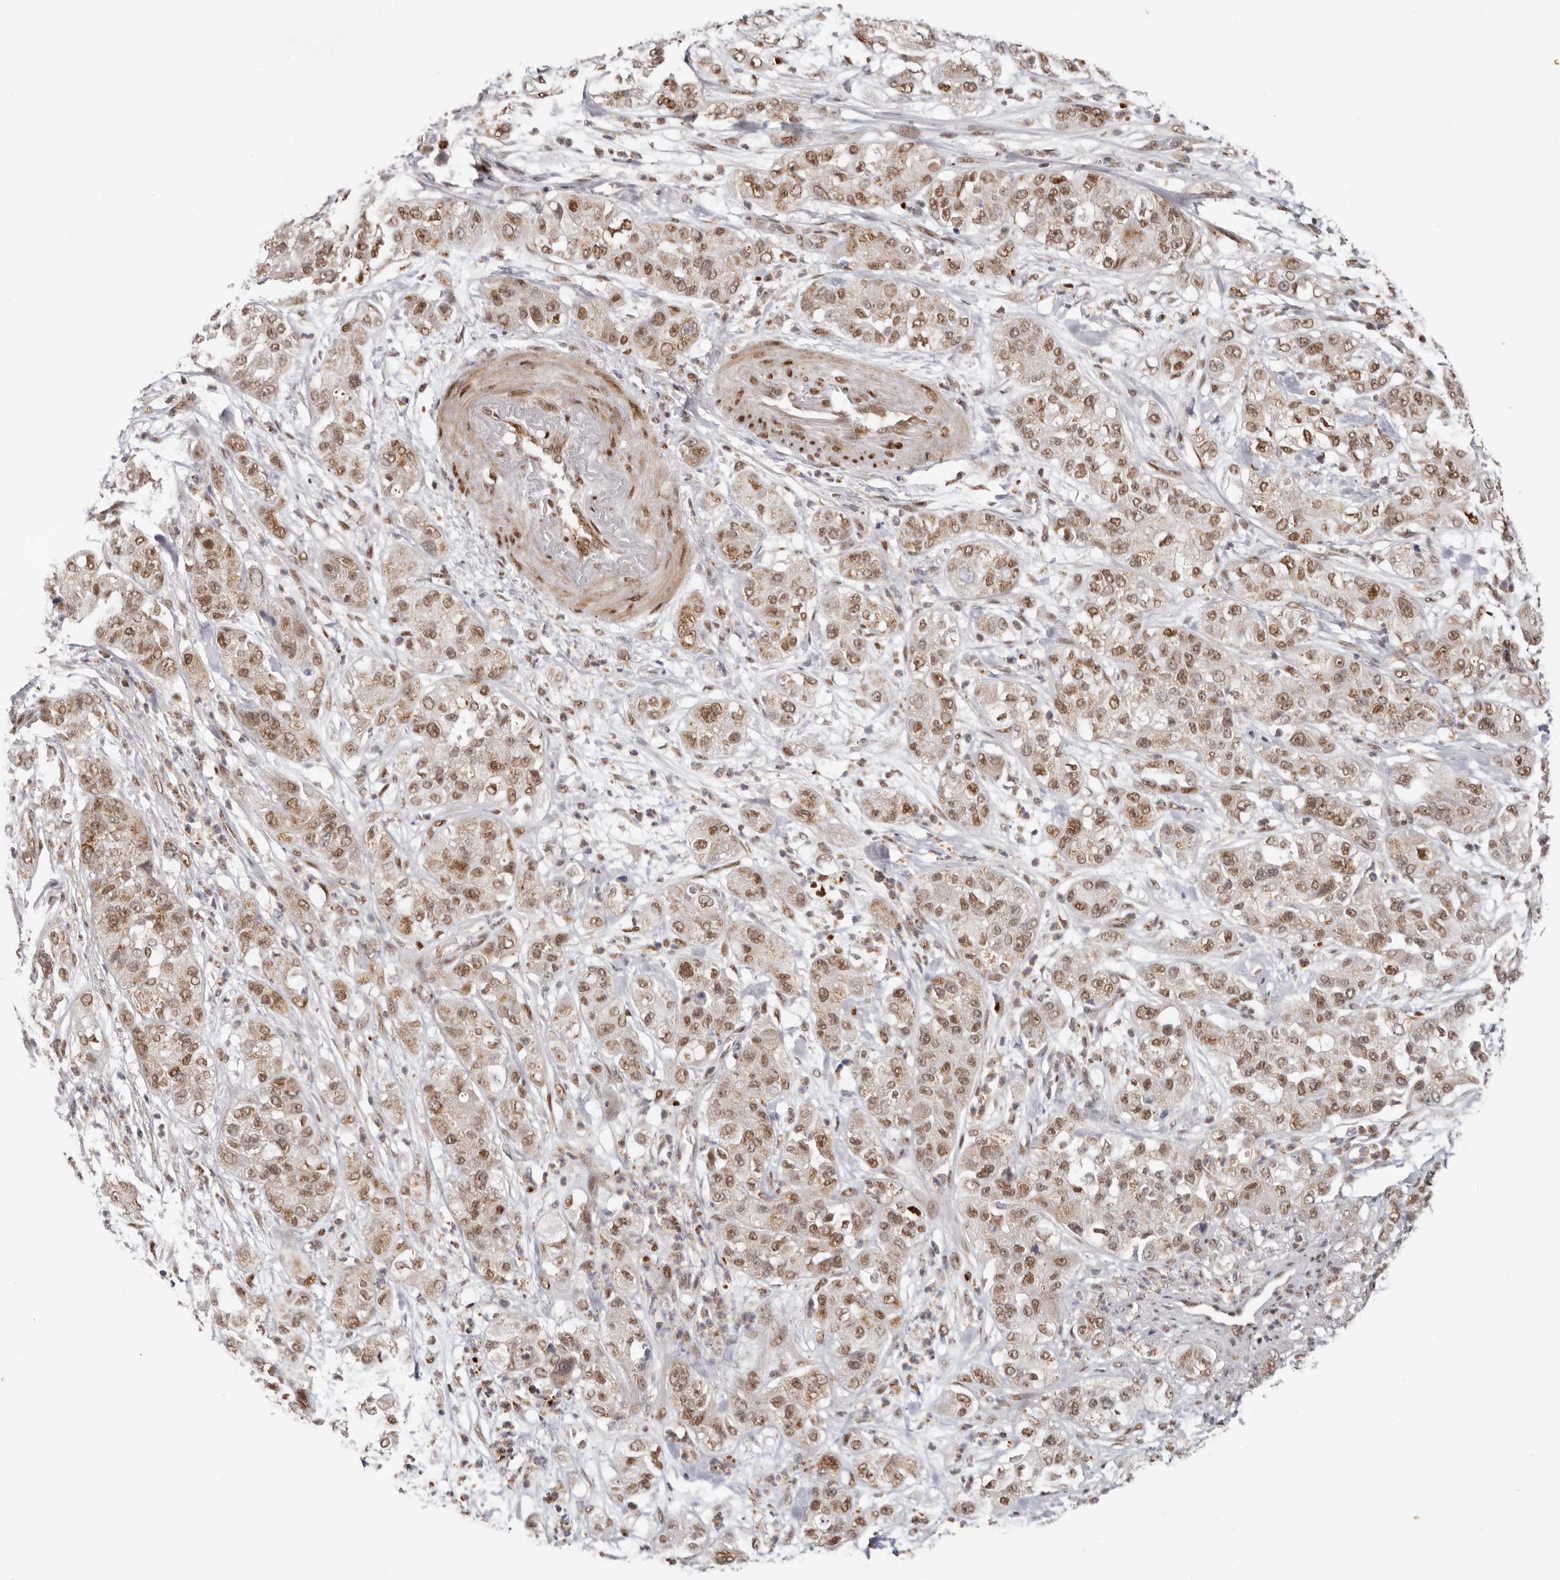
{"staining": {"intensity": "moderate", "quantity": ">75%", "location": "nuclear"}, "tissue": "pancreatic cancer", "cell_type": "Tumor cells", "image_type": "cancer", "snomed": [{"axis": "morphology", "description": "Adenocarcinoma, NOS"}, {"axis": "topography", "description": "Pancreas"}], "caption": "A brown stain labels moderate nuclear expression of a protein in pancreatic cancer tumor cells. (brown staining indicates protein expression, while blue staining denotes nuclei).", "gene": "SMAD7", "patient": {"sex": "female", "age": 78}}